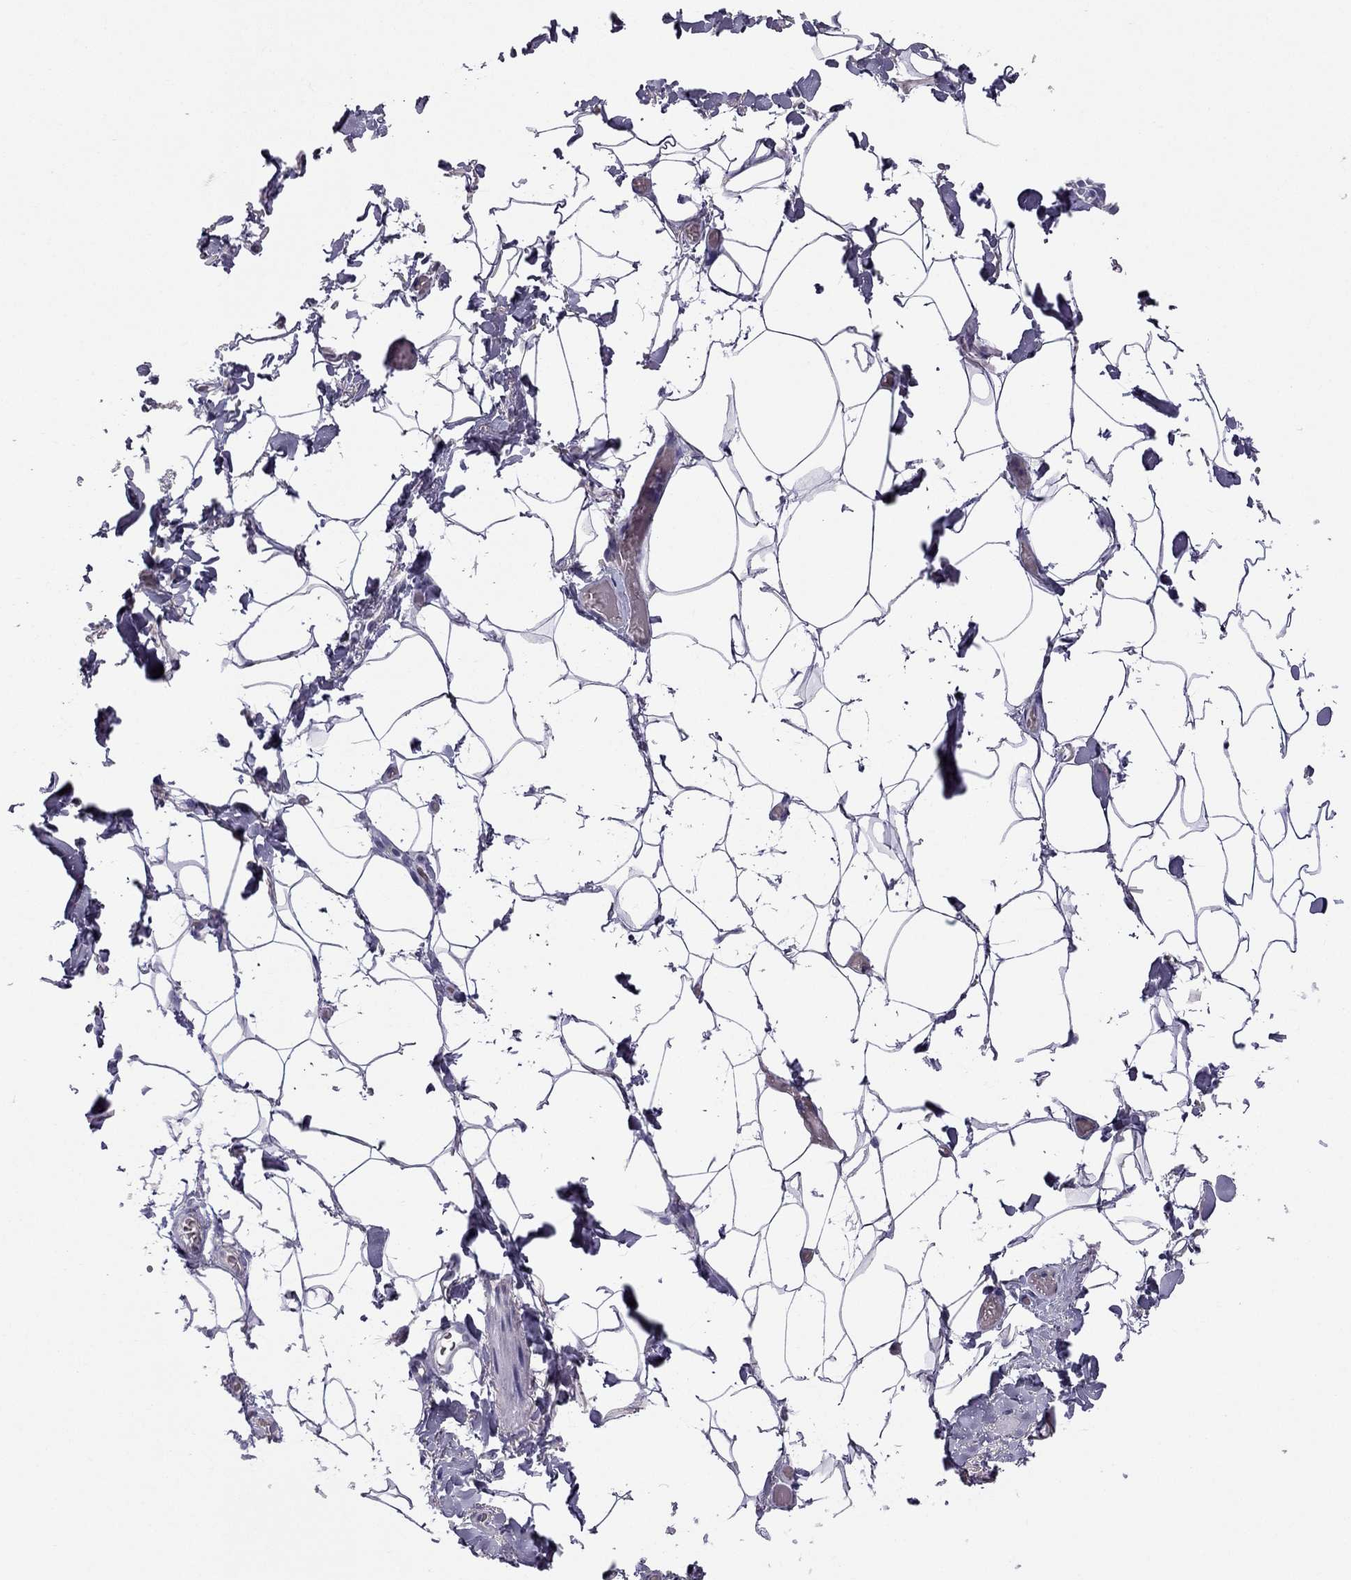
{"staining": {"intensity": "negative", "quantity": "none", "location": "none"}, "tissue": "adipose tissue", "cell_type": "Adipocytes", "image_type": "normal", "snomed": [{"axis": "morphology", "description": "Normal tissue, NOS"}, {"axis": "topography", "description": "Anal"}, {"axis": "topography", "description": "Peripheral nerve tissue"}], "caption": "Image shows no protein expression in adipocytes of benign adipose tissue.", "gene": "STOML3", "patient": {"sex": "male", "age": 53}}